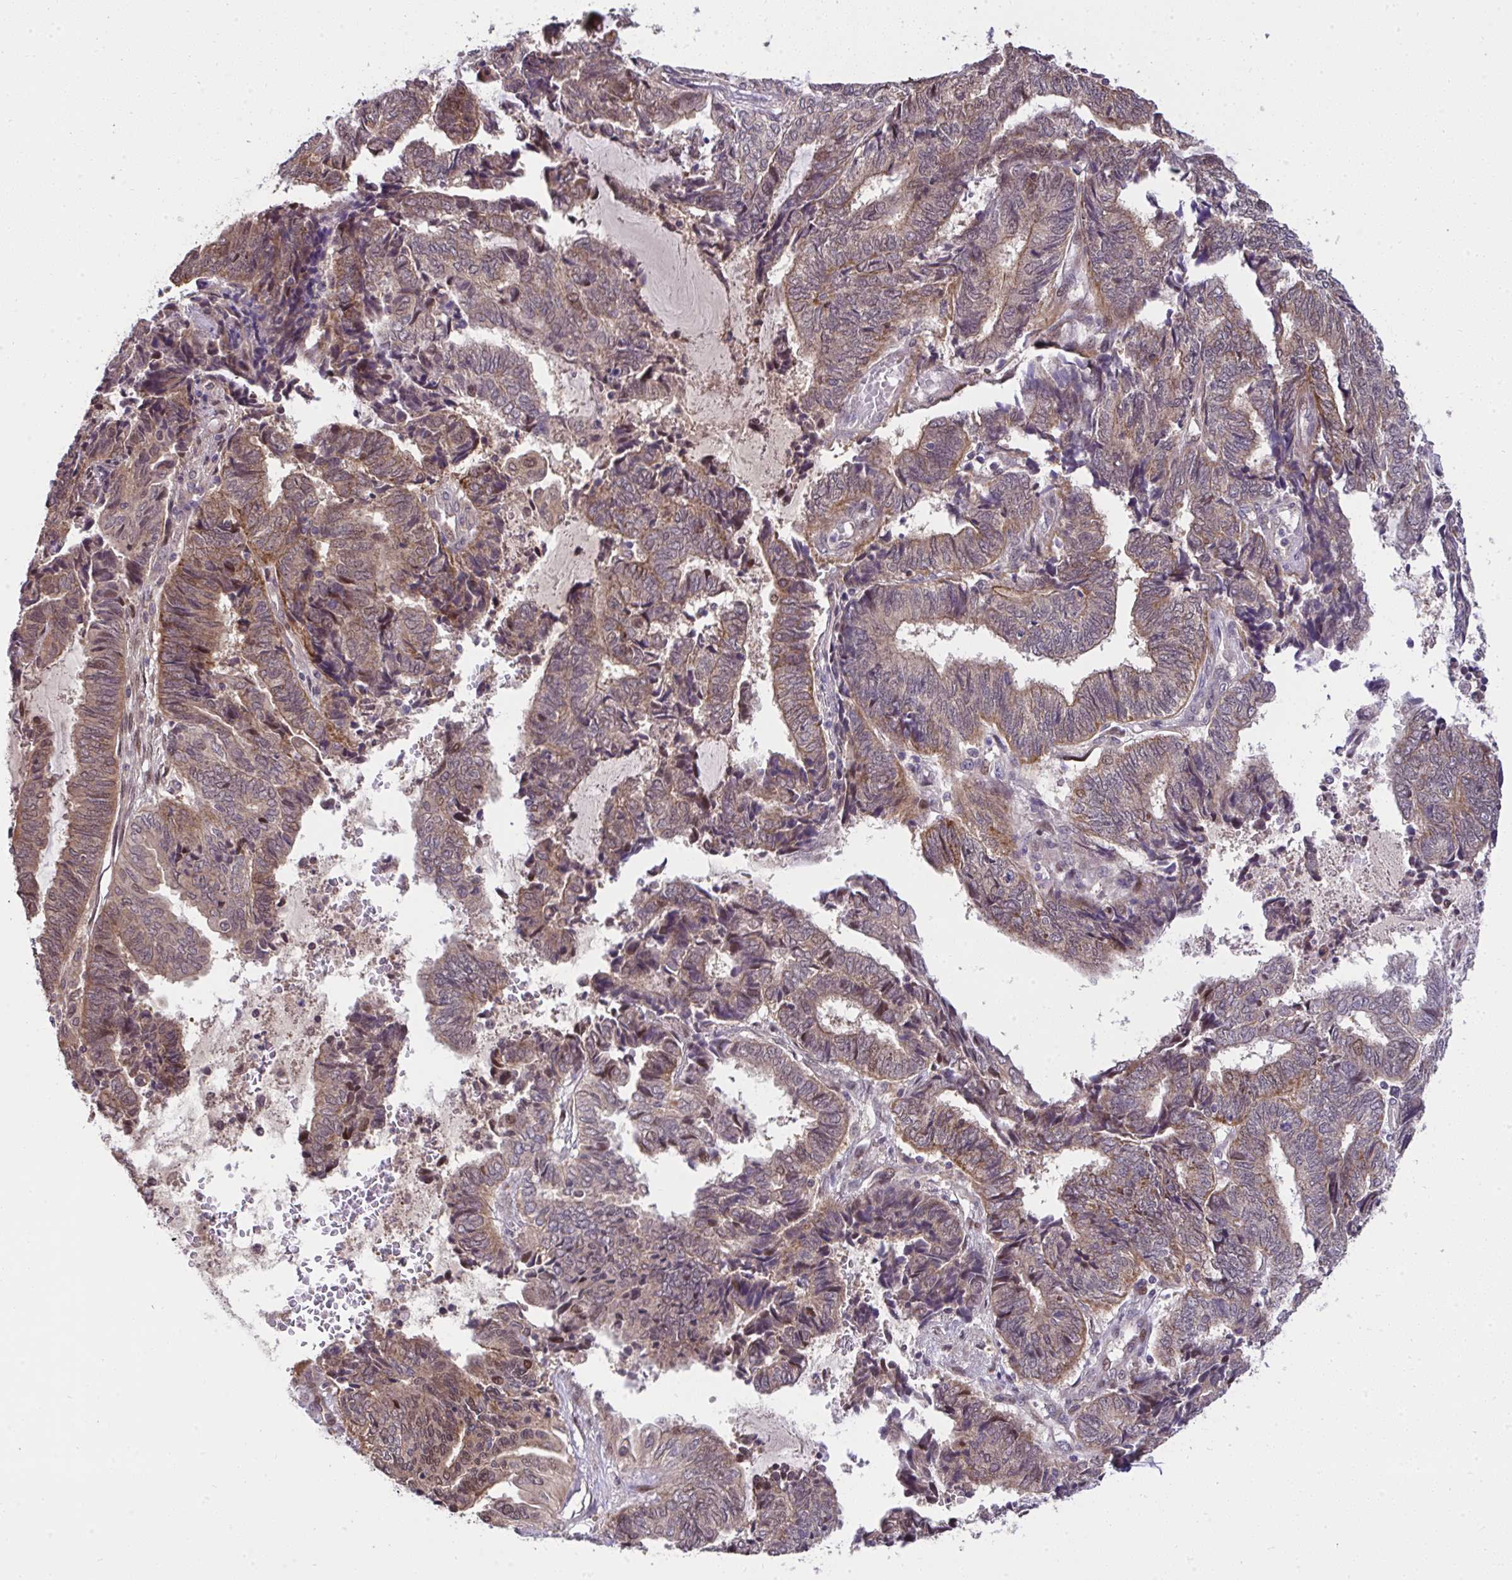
{"staining": {"intensity": "moderate", "quantity": ">75%", "location": "cytoplasmic/membranous,nuclear"}, "tissue": "endometrial cancer", "cell_type": "Tumor cells", "image_type": "cancer", "snomed": [{"axis": "morphology", "description": "Adenocarcinoma, NOS"}, {"axis": "topography", "description": "Uterus"}, {"axis": "topography", "description": "Endometrium"}], "caption": "Immunohistochemistry (DAB (3,3'-diaminobenzidine)) staining of endometrial adenocarcinoma shows moderate cytoplasmic/membranous and nuclear protein positivity in about >75% of tumor cells.", "gene": "RDH14", "patient": {"sex": "female", "age": 70}}